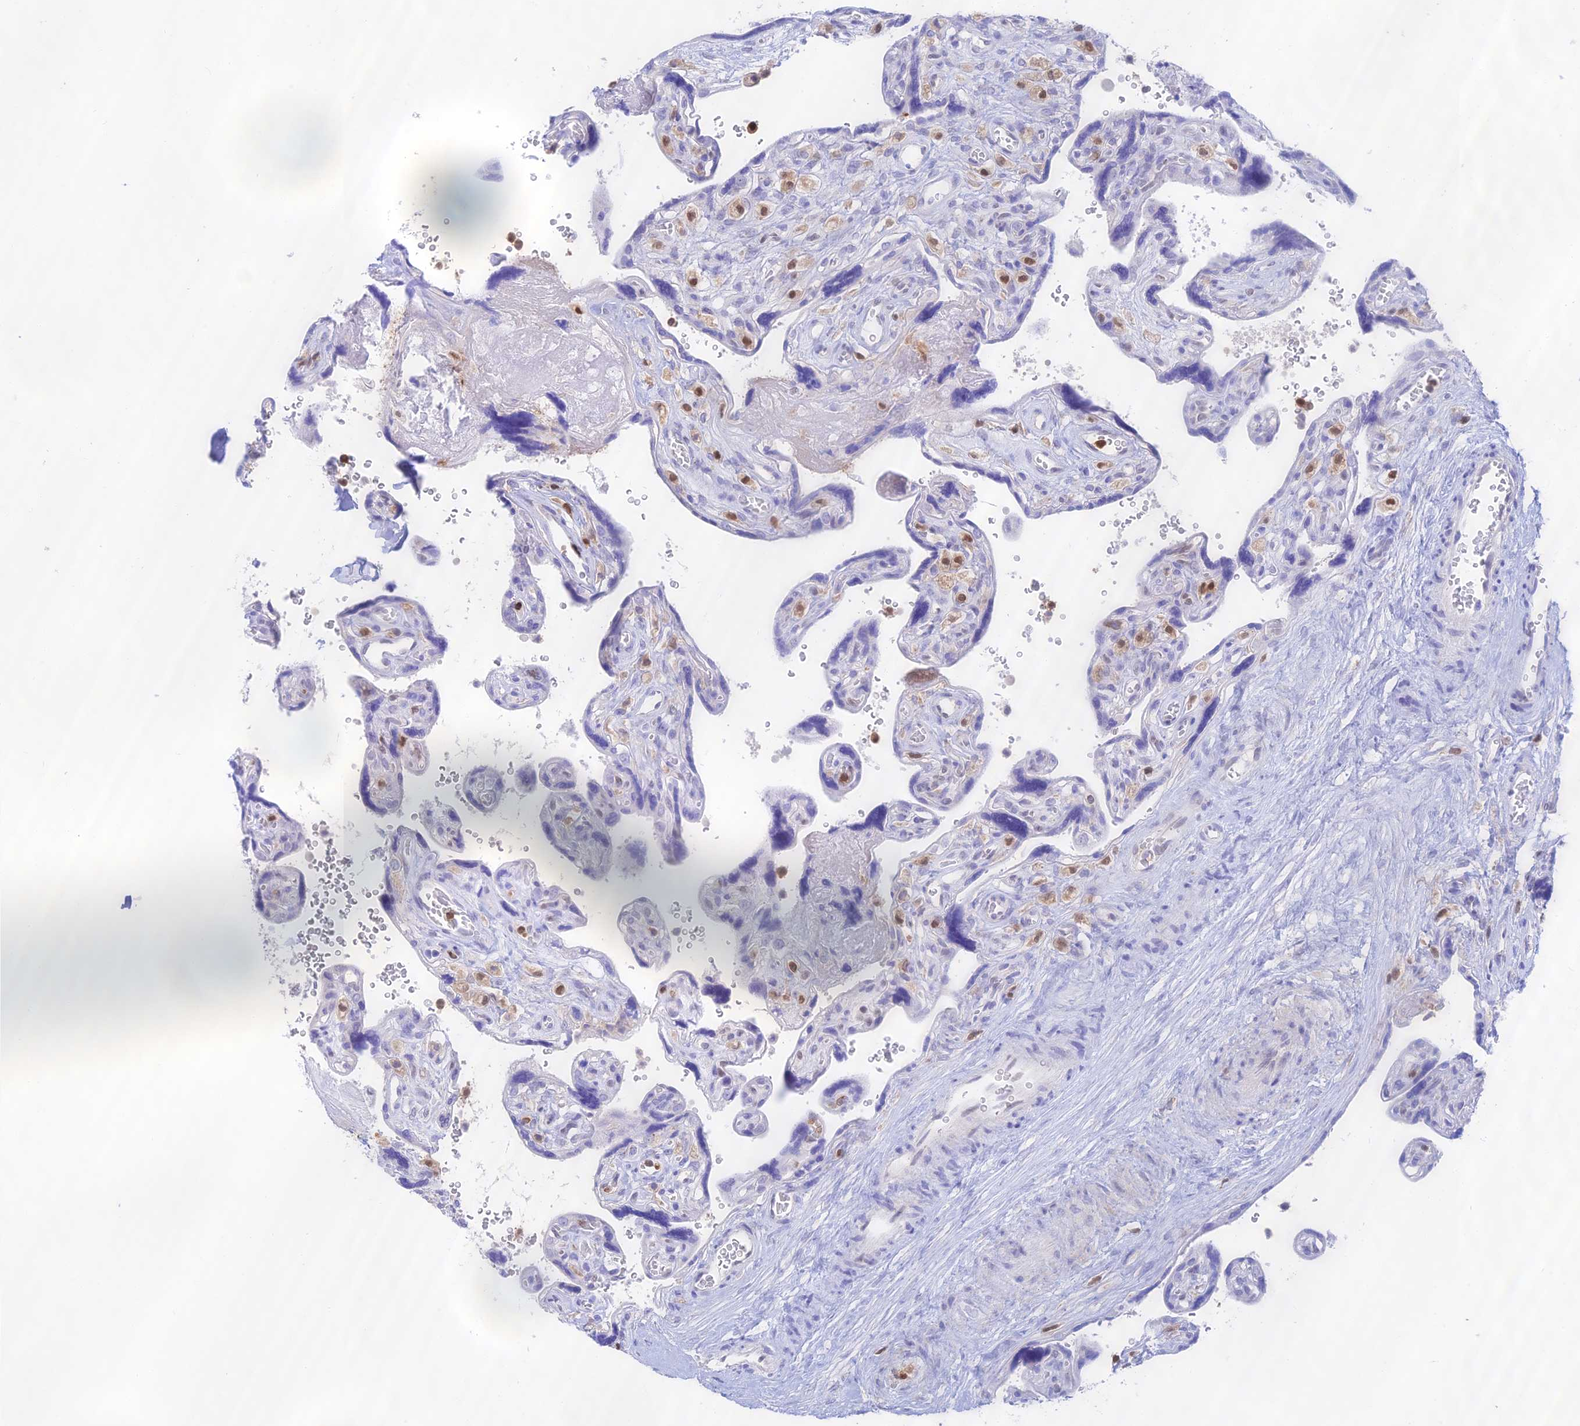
{"staining": {"intensity": "negative", "quantity": "none", "location": "none"}, "tissue": "placenta", "cell_type": "Trophoblastic cells", "image_type": "normal", "snomed": [{"axis": "morphology", "description": "Normal tissue, NOS"}, {"axis": "topography", "description": "Placenta"}], "caption": "There is no significant staining in trophoblastic cells of placenta. (Brightfield microscopy of DAB immunohistochemistry (IHC) at high magnification).", "gene": "DENND1C", "patient": {"sex": "female", "age": 39}}